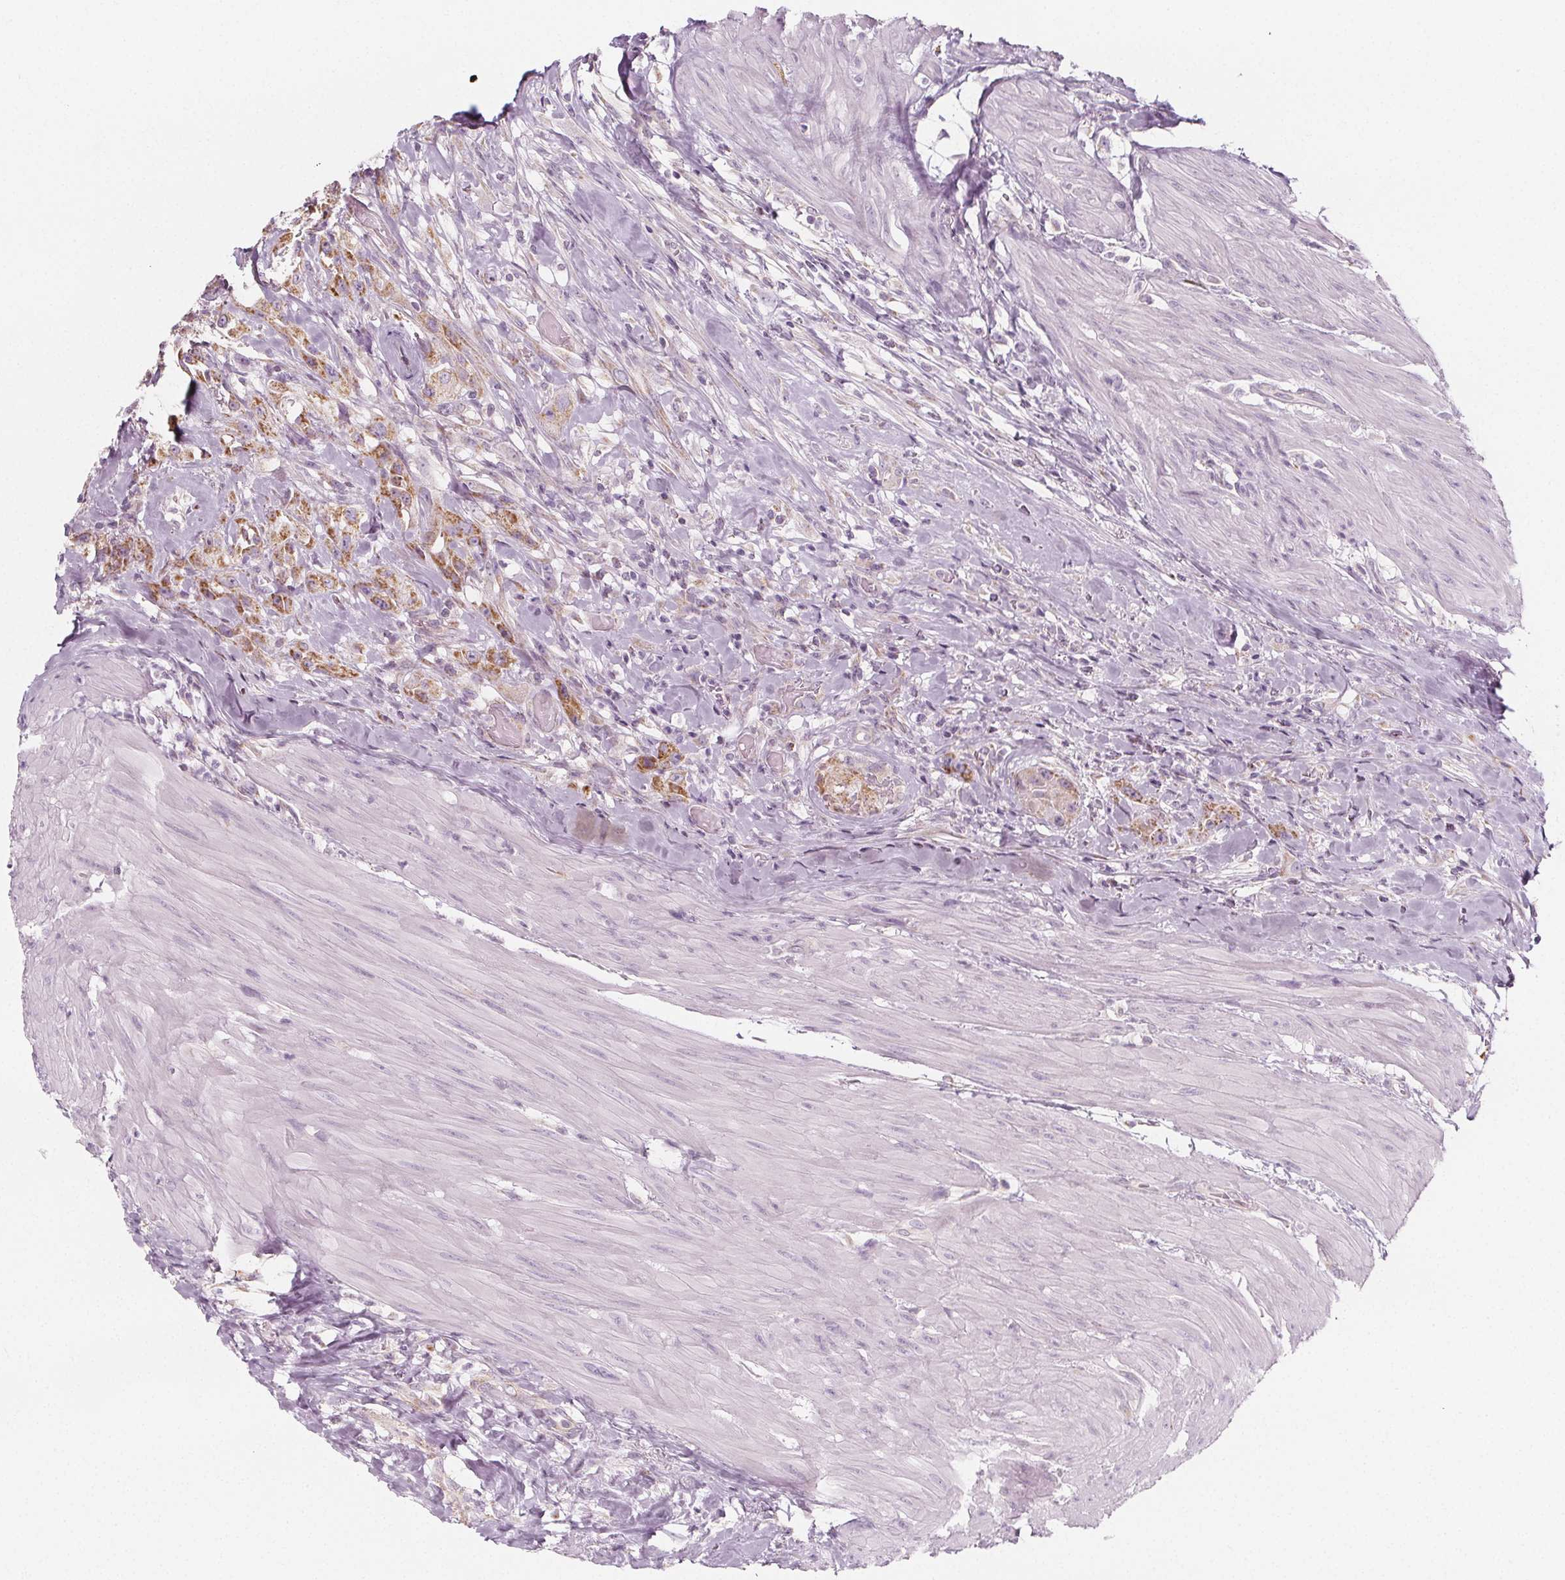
{"staining": {"intensity": "moderate", "quantity": "<25%", "location": "cytoplasmic/membranous"}, "tissue": "urothelial cancer", "cell_type": "Tumor cells", "image_type": "cancer", "snomed": [{"axis": "morphology", "description": "Urothelial carcinoma, High grade"}, {"axis": "topography", "description": "Urinary bladder"}], "caption": "A low amount of moderate cytoplasmic/membranous positivity is appreciated in approximately <25% of tumor cells in urothelial carcinoma (high-grade) tissue. Using DAB (brown) and hematoxylin (blue) stains, captured at high magnification using brightfield microscopy.", "gene": "IL17C", "patient": {"sex": "male", "age": 79}}